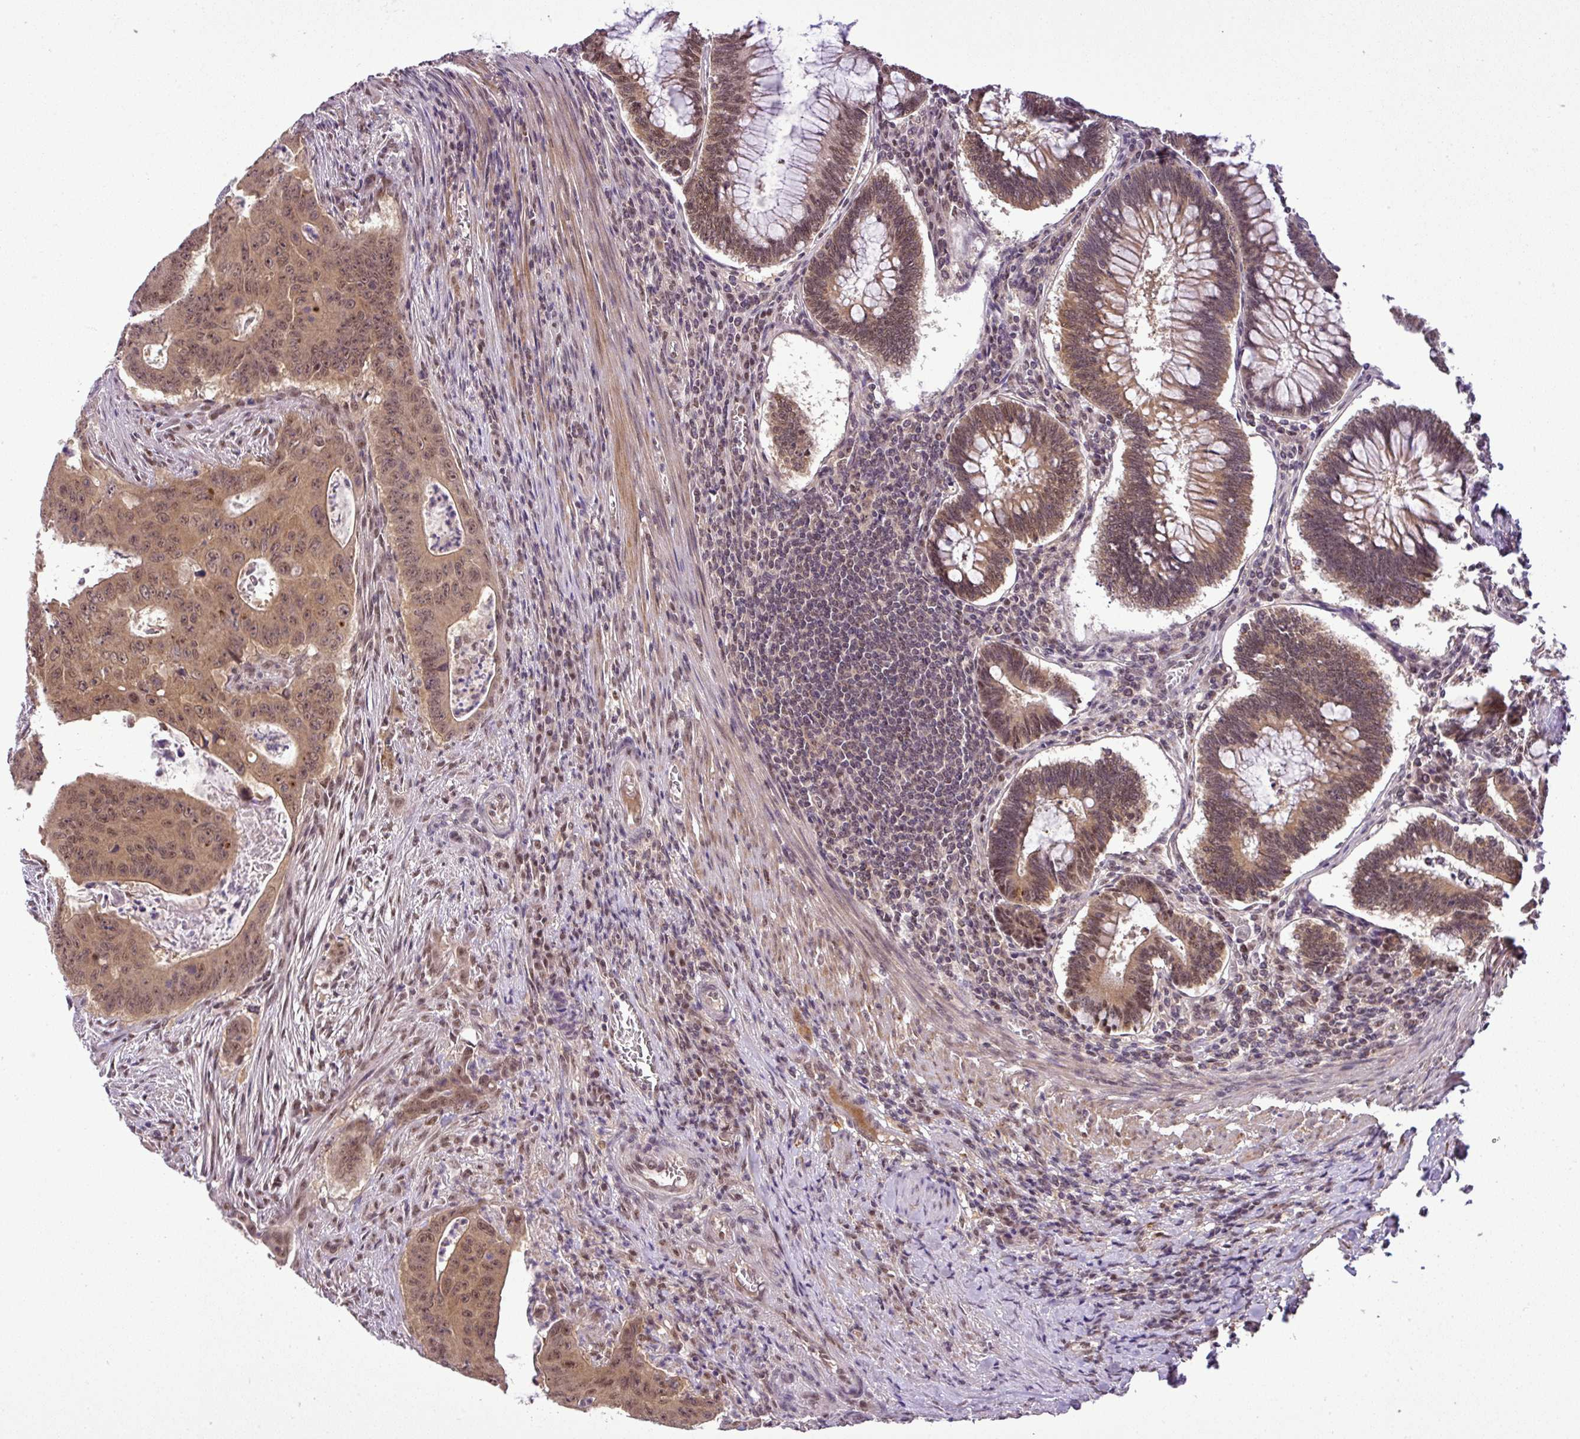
{"staining": {"intensity": "moderate", "quantity": ">75%", "location": "cytoplasmic/membranous,nuclear"}, "tissue": "colorectal cancer", "cell_type": "Tumor cells", "image_type": "cancer", "snomed": [{"axis": "morphology", "description": "Adenocarcinoma, NOS"}, {"axis": "topography", "description": "Rectum"}], "caption": "Adenocarcinoma (colorectal) was stained to show a protein in brown. There is medium levels of moderate cytoplasmic/membranous and nuclear positivity in approximately >75% of tumor cells.", "gene": "MFHAS1", "patient": {"sex": "female", "age": 75}}